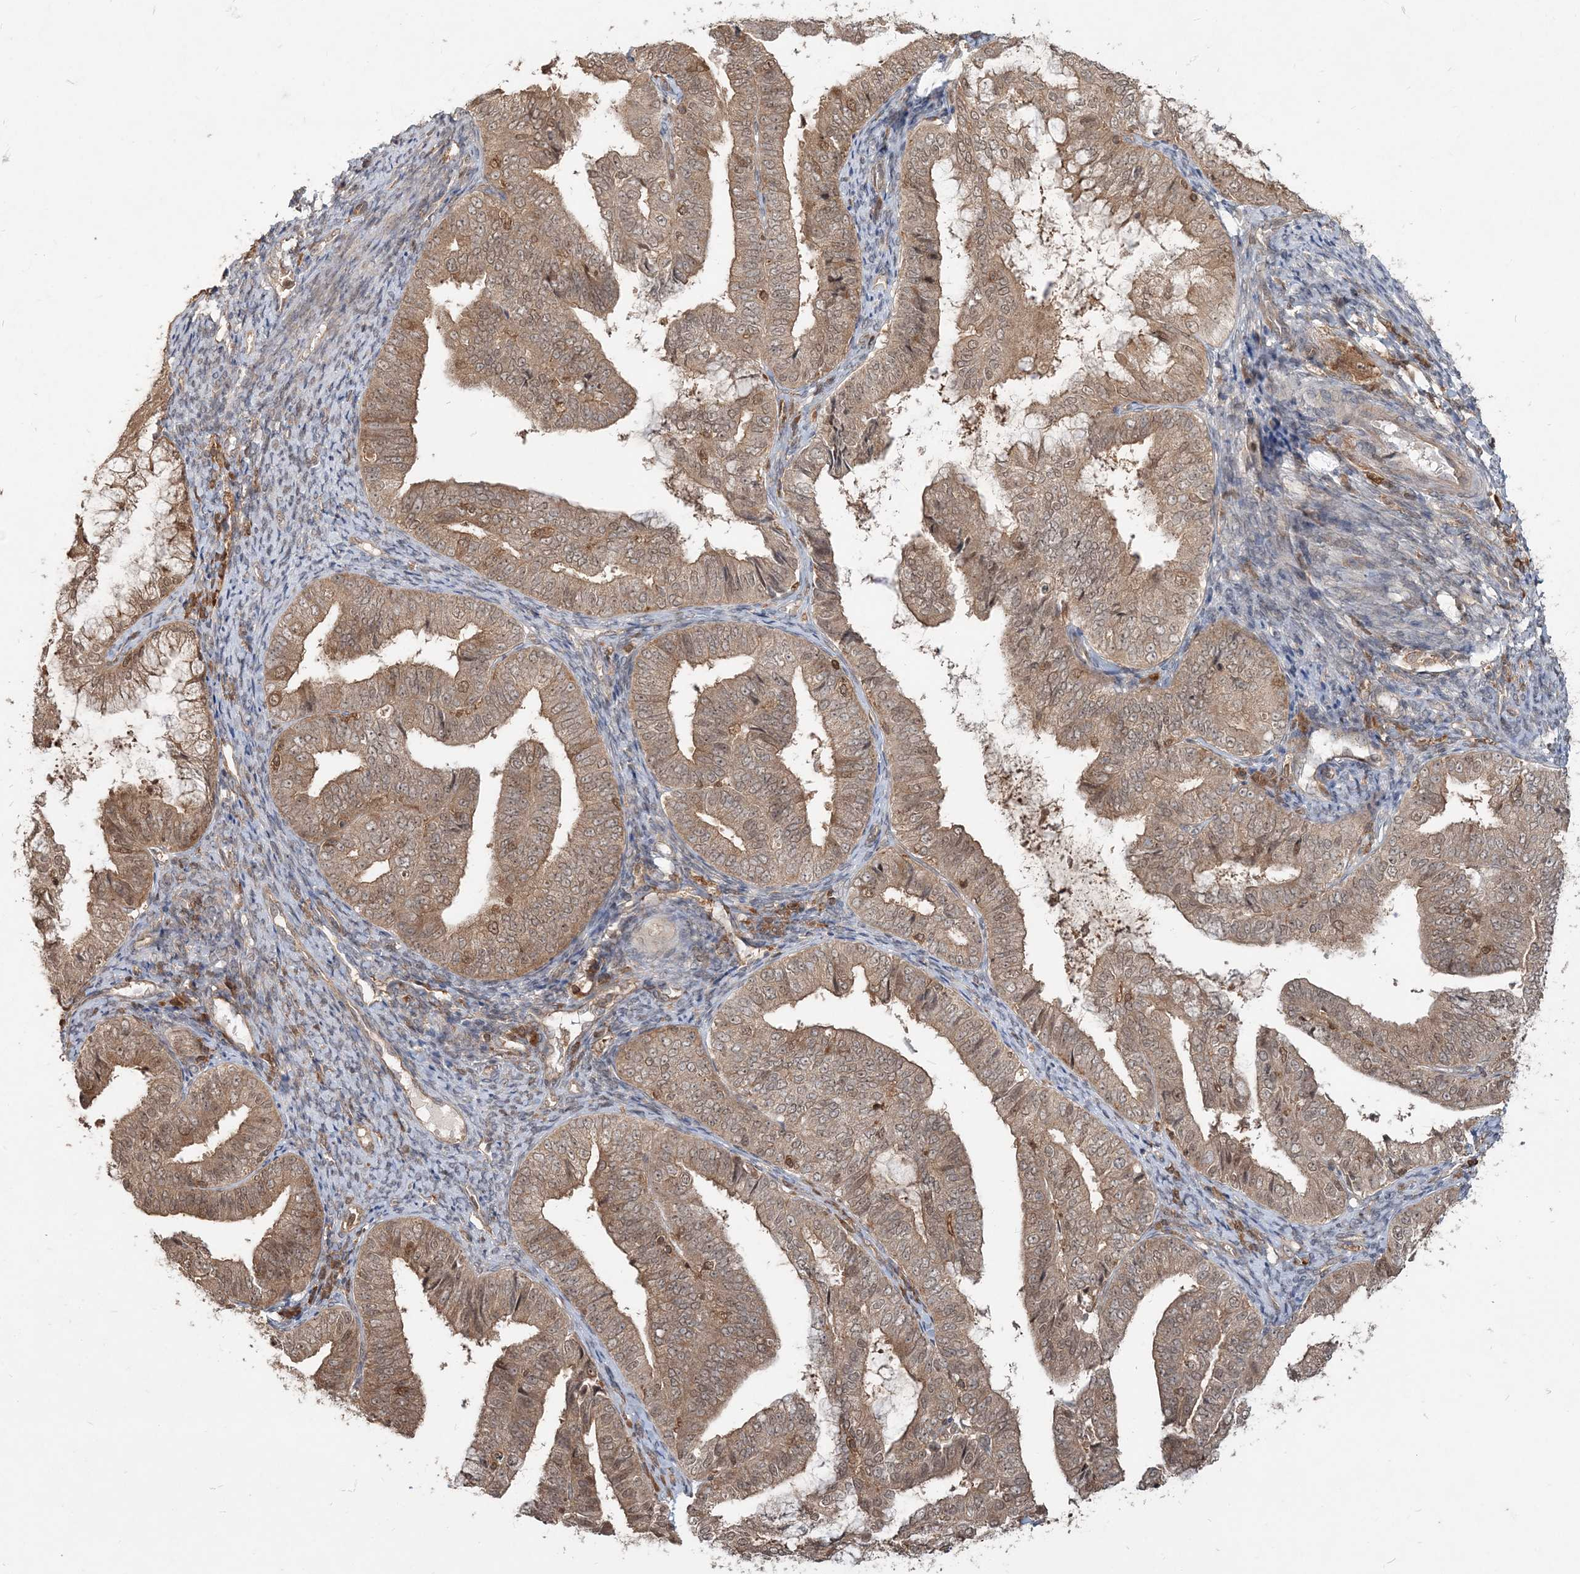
{"staining": {"intensity": "moderate", "quantity": ">75%", "location": "cytoplasmic/membranous"}, "tissue": "endometrial cancer", "cell_type": "Tumor cells", "image_type": "cancer", "snomed": [{"axis": "morphology", "description": "Adenocarcinoma, NOS"}, {"axis": "topography", "description": "Endometrium"}], "caption": "Immunohistochemistry (IHC) micrograph of neoplastic tissue: human adenocarcinoma (endometrial) stained using IHC displays medium levels of moderate protein expression localized specifically in the cytoplasmic/membranous of tumor cells, appearing as a cytoplasmic/membranous brown color.", "gene": "CAB39", "patient": {"sex": "female", "age": 63}}